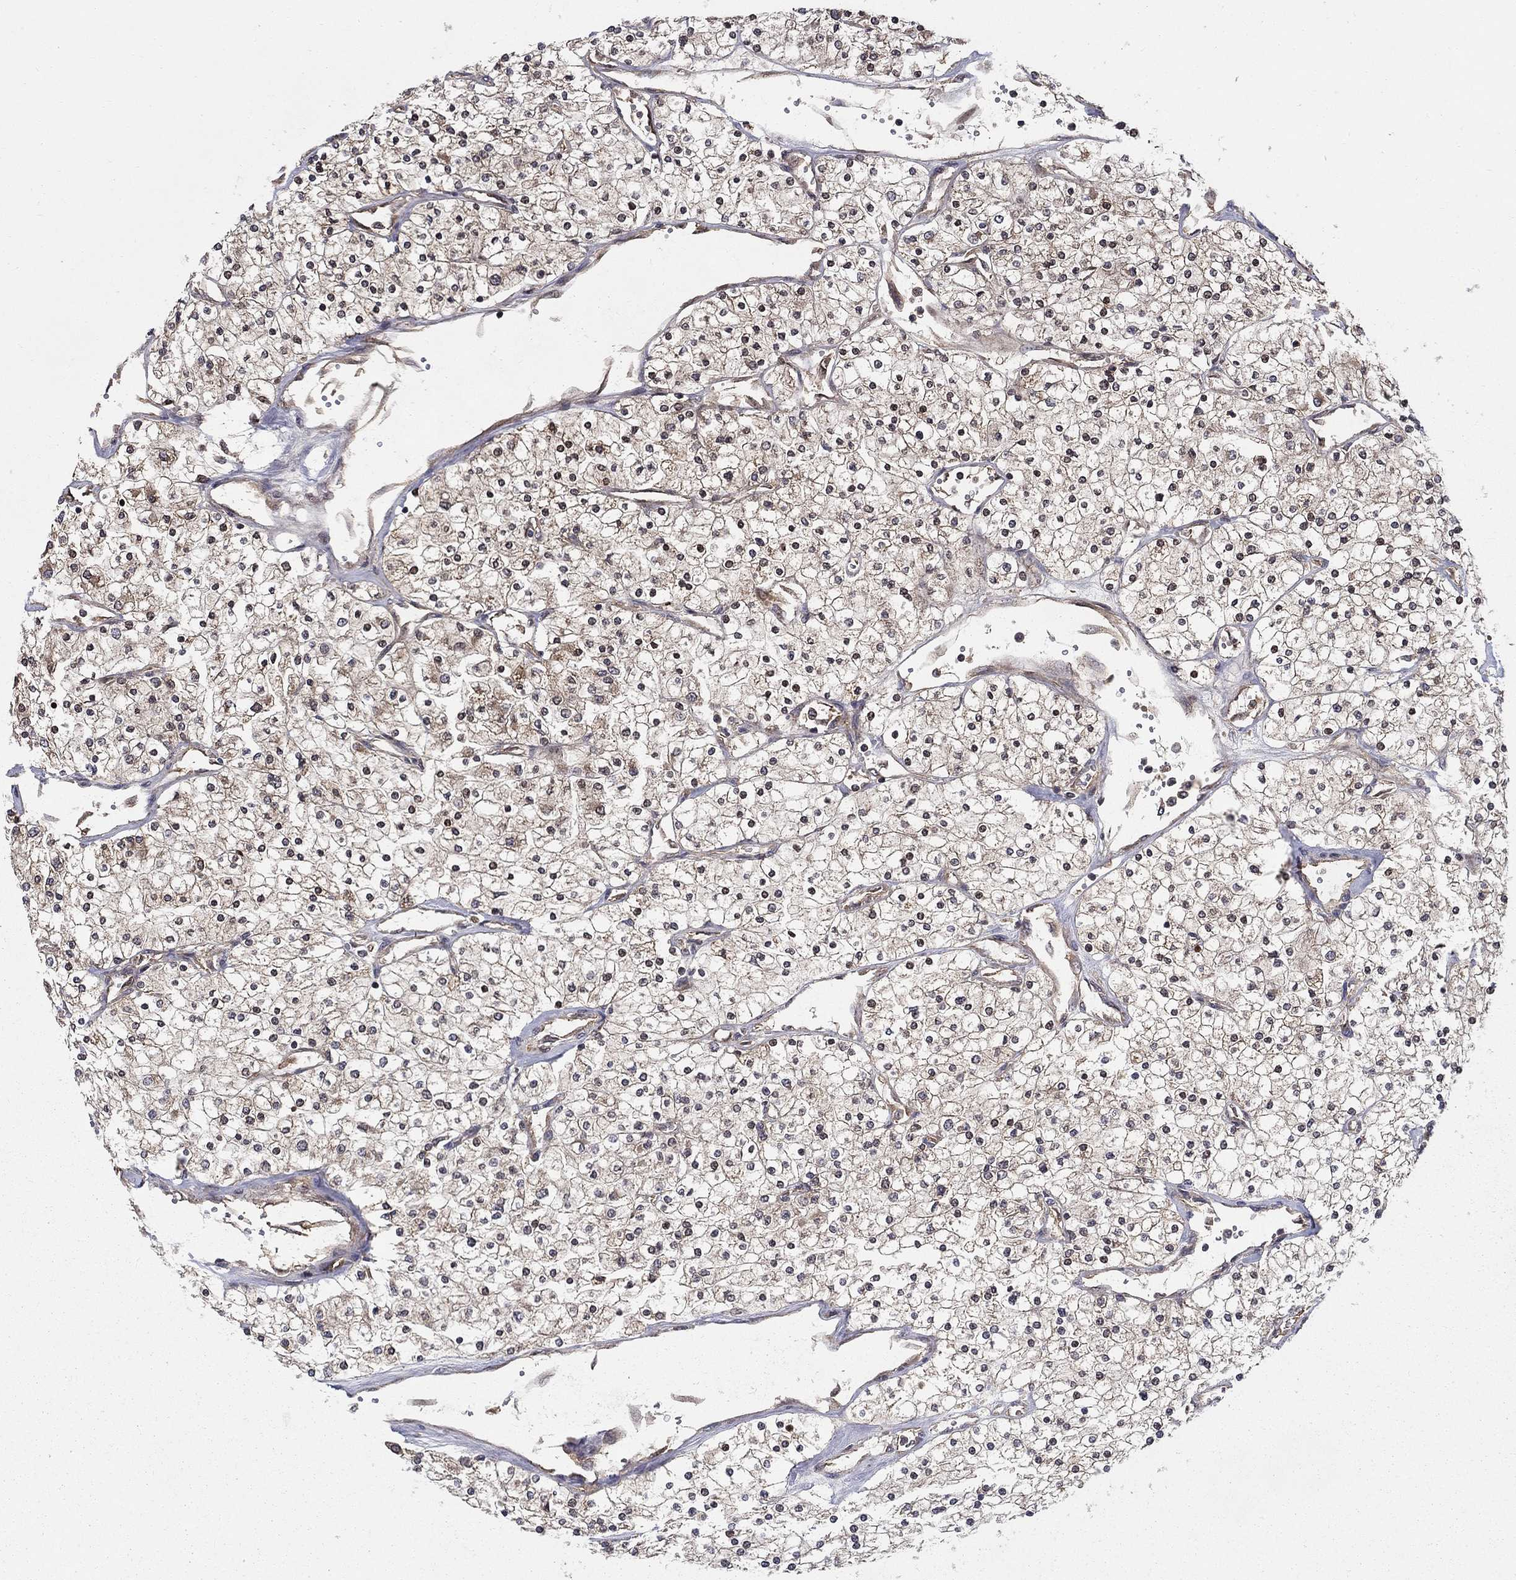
{"staining": {"intensity": "weak", "quantity": ">75%", "location": "cytoplasmic/membranous"}, "tissue": "renal cancer", "cell_type": "Tumor cells", "image_type": "cancer", "snomed": [{"axis": "morphology", "description": "Adenocarcinoma, NOS"}, {"axis": "topography", "description": "Kidney"}], "caption": "Tumor cells show weak cytoplasmic/membranous expression in approximately >75% of cells in renal adenocarcinoma.", "gene": "BMERB1", "patient": {"sex": "male", "age": 80}}